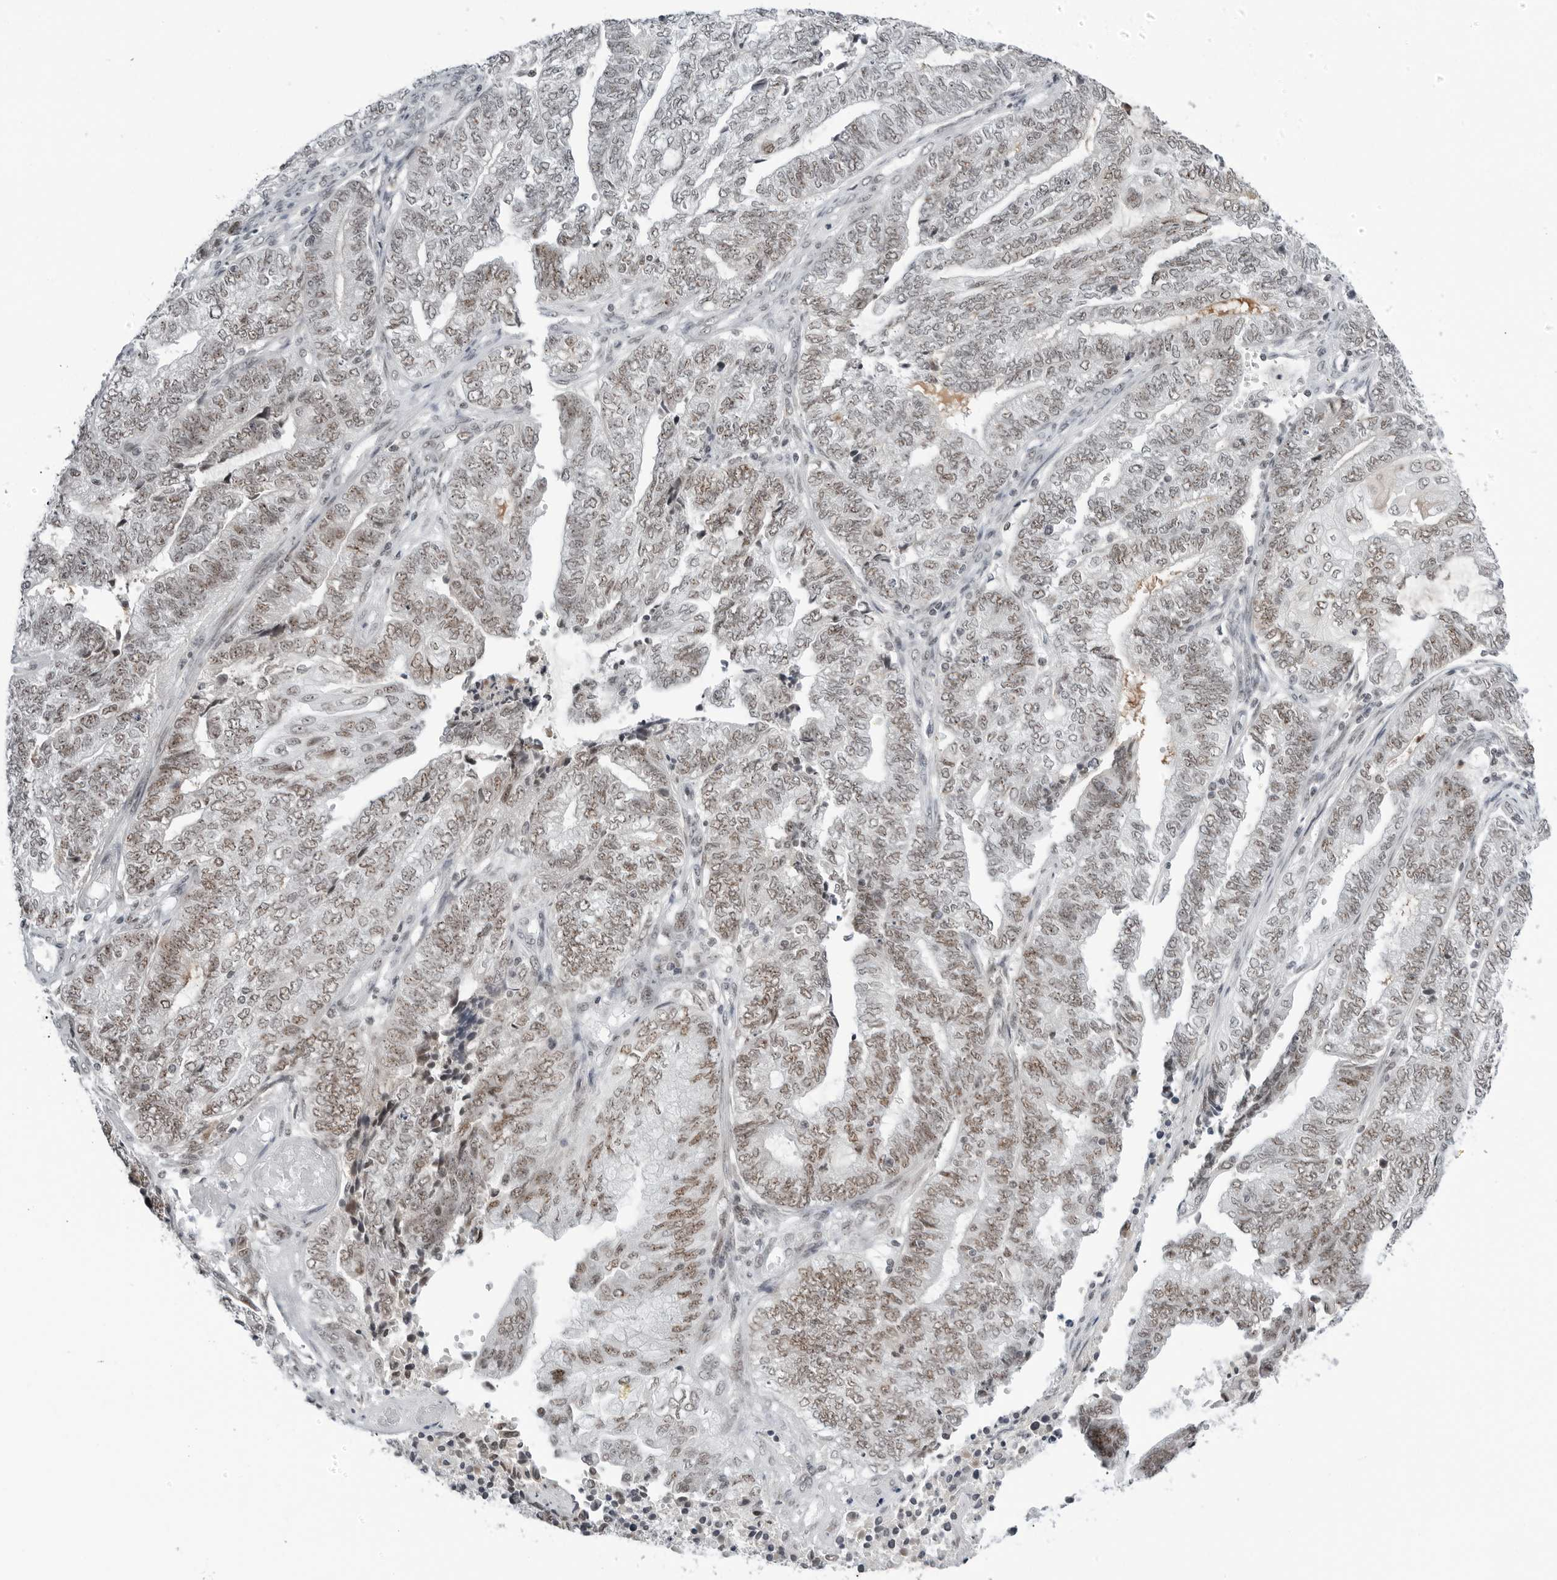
{"staining": {"intensity": "moderate", "quantity": "25%-75%", "location": "nuclear"}, "tissue": "endometrial cancer", "cell_type": "Tumor cells", "image_type": "cancer", "snomed": [{"axis": "morphology", "description": "Adenocarcinoma, NOS"}, {"axis": "topography", "description": "Uterus"}, {"axis": "topography", "description": "Endometrium"}], "caption": "This micrograph demonstrates immunohistochemistry staining of human adenocarcinoma (endometrial), with medium moderate nuclear positivity in approximately 25%-75% of tumor cells.", "gene": "WRAP53", "patient": {"sex": "female", "age": 70}}